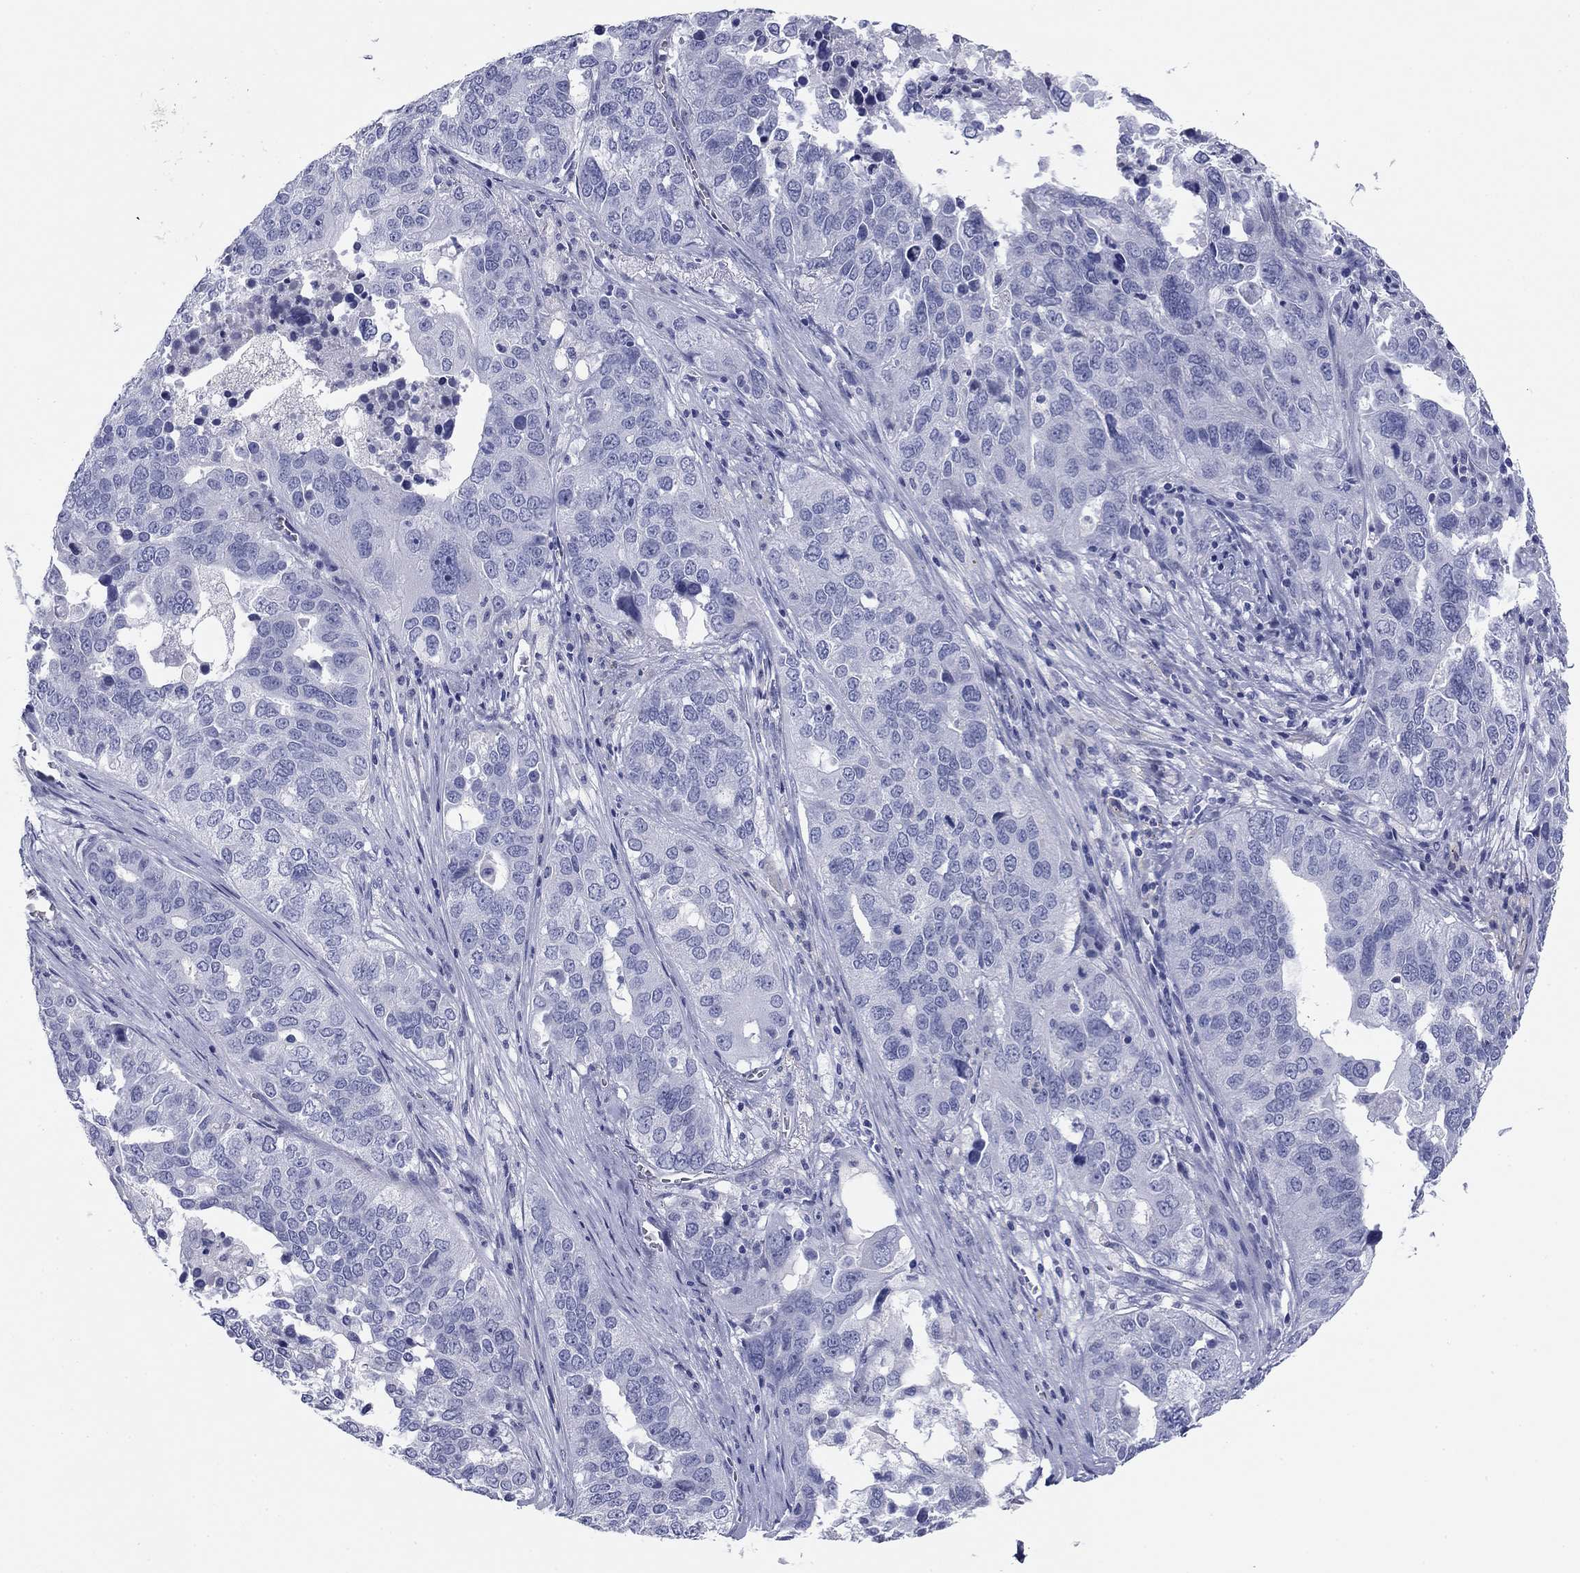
{"staining": {"intensity": "negative", "quantity": "none", "location": "none"}, "tissue": "ovarian cancer", "cell_type": "Tumor cells", "image_type": "cancer", "snomed": [{"axis": "morphology", "description": "Carcinoma, endometroid"}, {"axis": "topography", "description": "Soft tissue"}, {"axis": "topography", "description": "Ovary"}], "caption": "A high-resolution image shows immunohistochemistry staining of ovarian cancer (endometroid carcinoma), which displays no significant staining in tumor cells.", "gene": "KCNH1", "patient": {"sex": "female", "age": 52}}